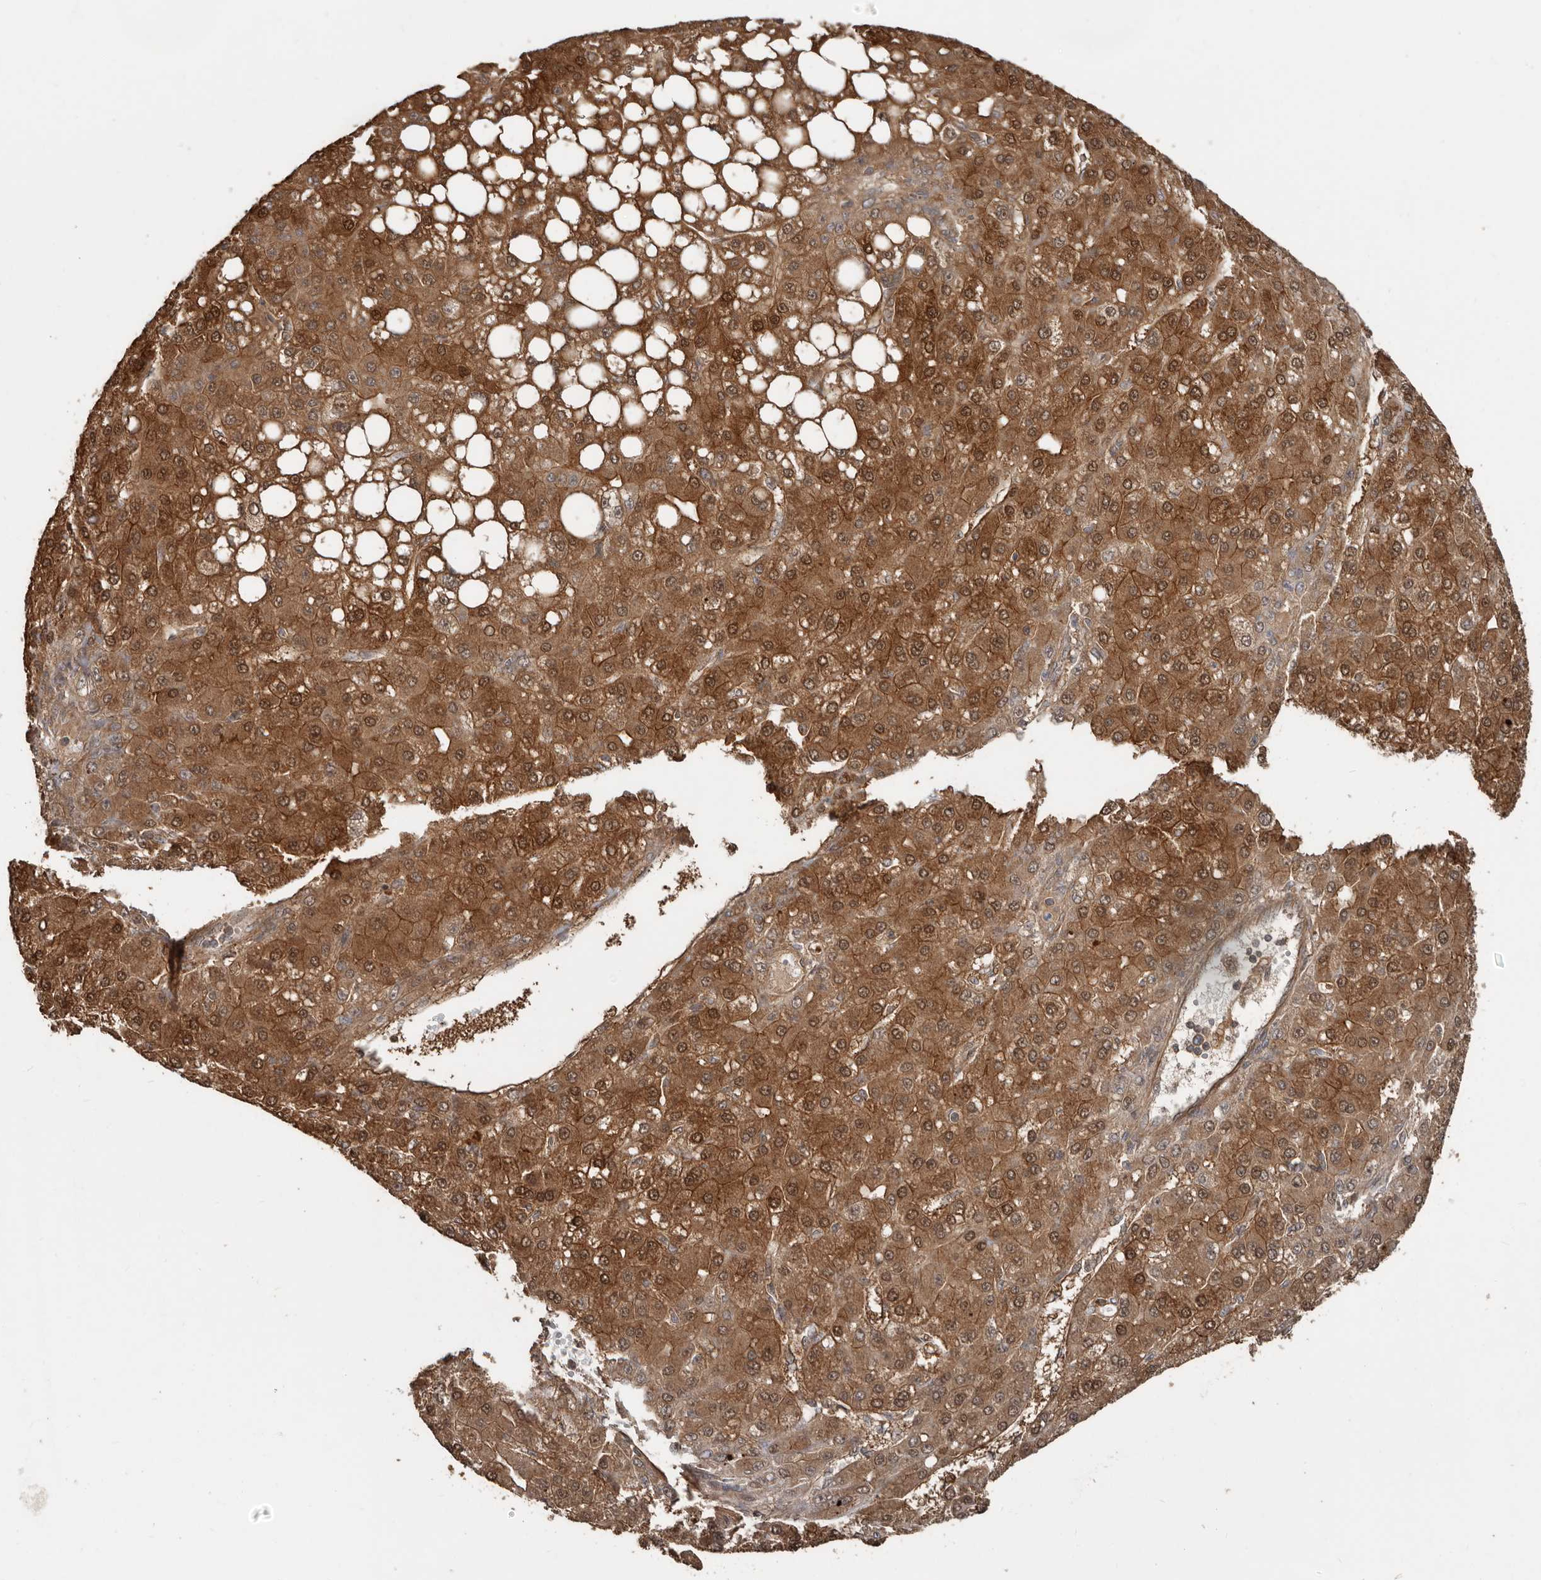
{"staining": {"intensity": "moderate", "quantity": ">75%", "location": "cytoplasmic/membranous,nuclear"}, "tissue": "liver cancer", "cell_type": "Tumor cells", "image_type": "cancer", "snomed": [{"axis": "morphology", "description": "Carcinoma, Hepatocellular, NOS"}, {"axis": "topography", "description": "Liver"}], "caption": "Immunohistochemical staining of liver cancer demonstrates medium levels of moderate cytoplasmic/membranous and nuclear expression in approximately >75% of tumor cells.", "gene": "EXOC3L1", "patient": {"sex": "male", "age": 67}}